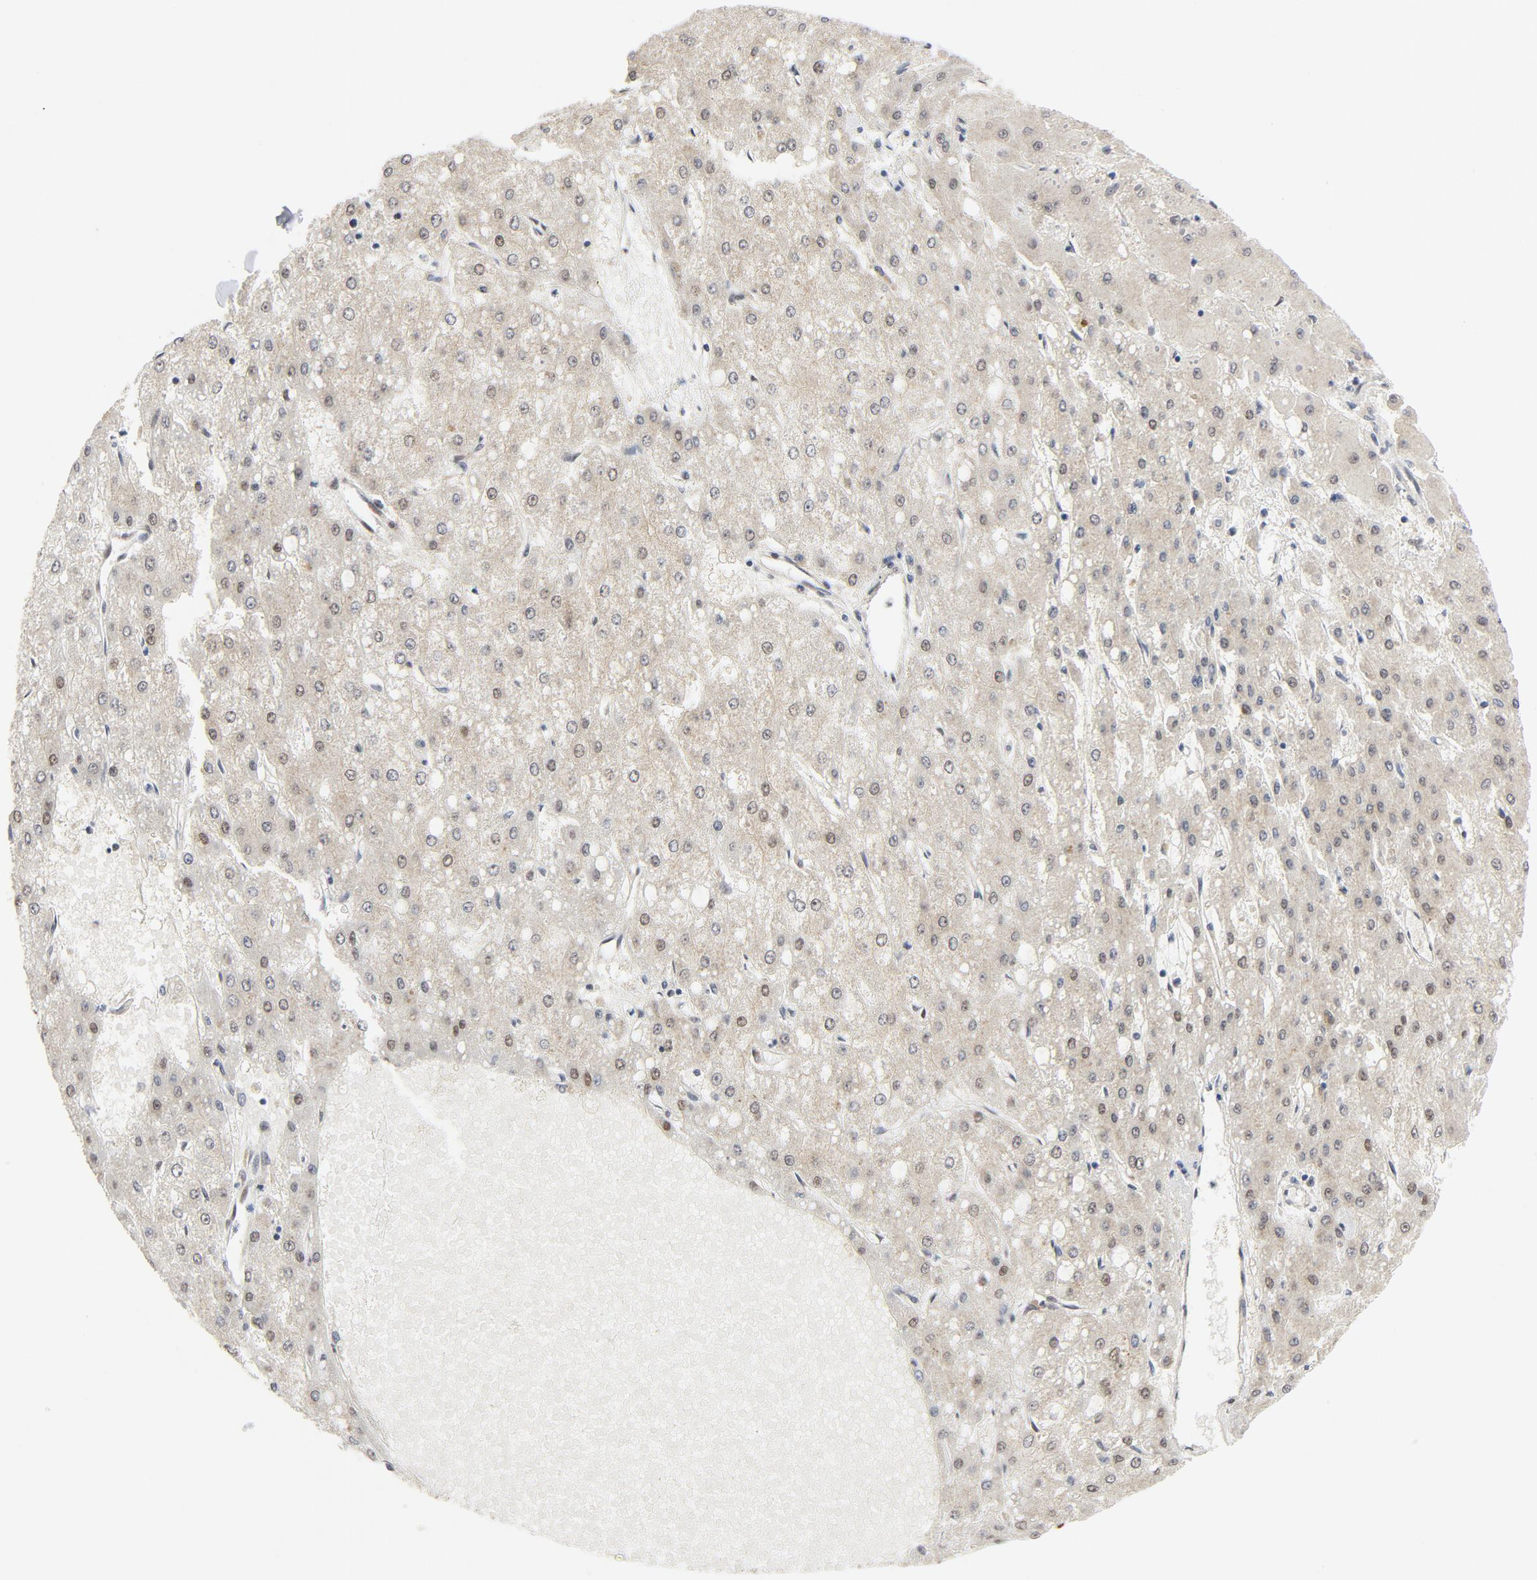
{"staining": {"intensity": "weak", "quantity": "25%-75%", "location": "cytoplasmic/membranous,nuclear"}, "tissue": "liver cancer", "cell_type": "Tumor cells", "image_type": "cancer", "snomed": [{"axis": "morphology", "description": "Carcinoma, Hepatocellular, NOS"}, {"axis": "topography", "description": "Liver"}], "caption": "An IHC micrograph of tumor tissue is shown. Protein staining in brown shows weak cytoplasmic/membranous and nuclear positivity in hepatocellular carcinoma (liver) within tumor cells.", "gene": "ERCC1", "patient": {"sex": "female", "age": 52}}